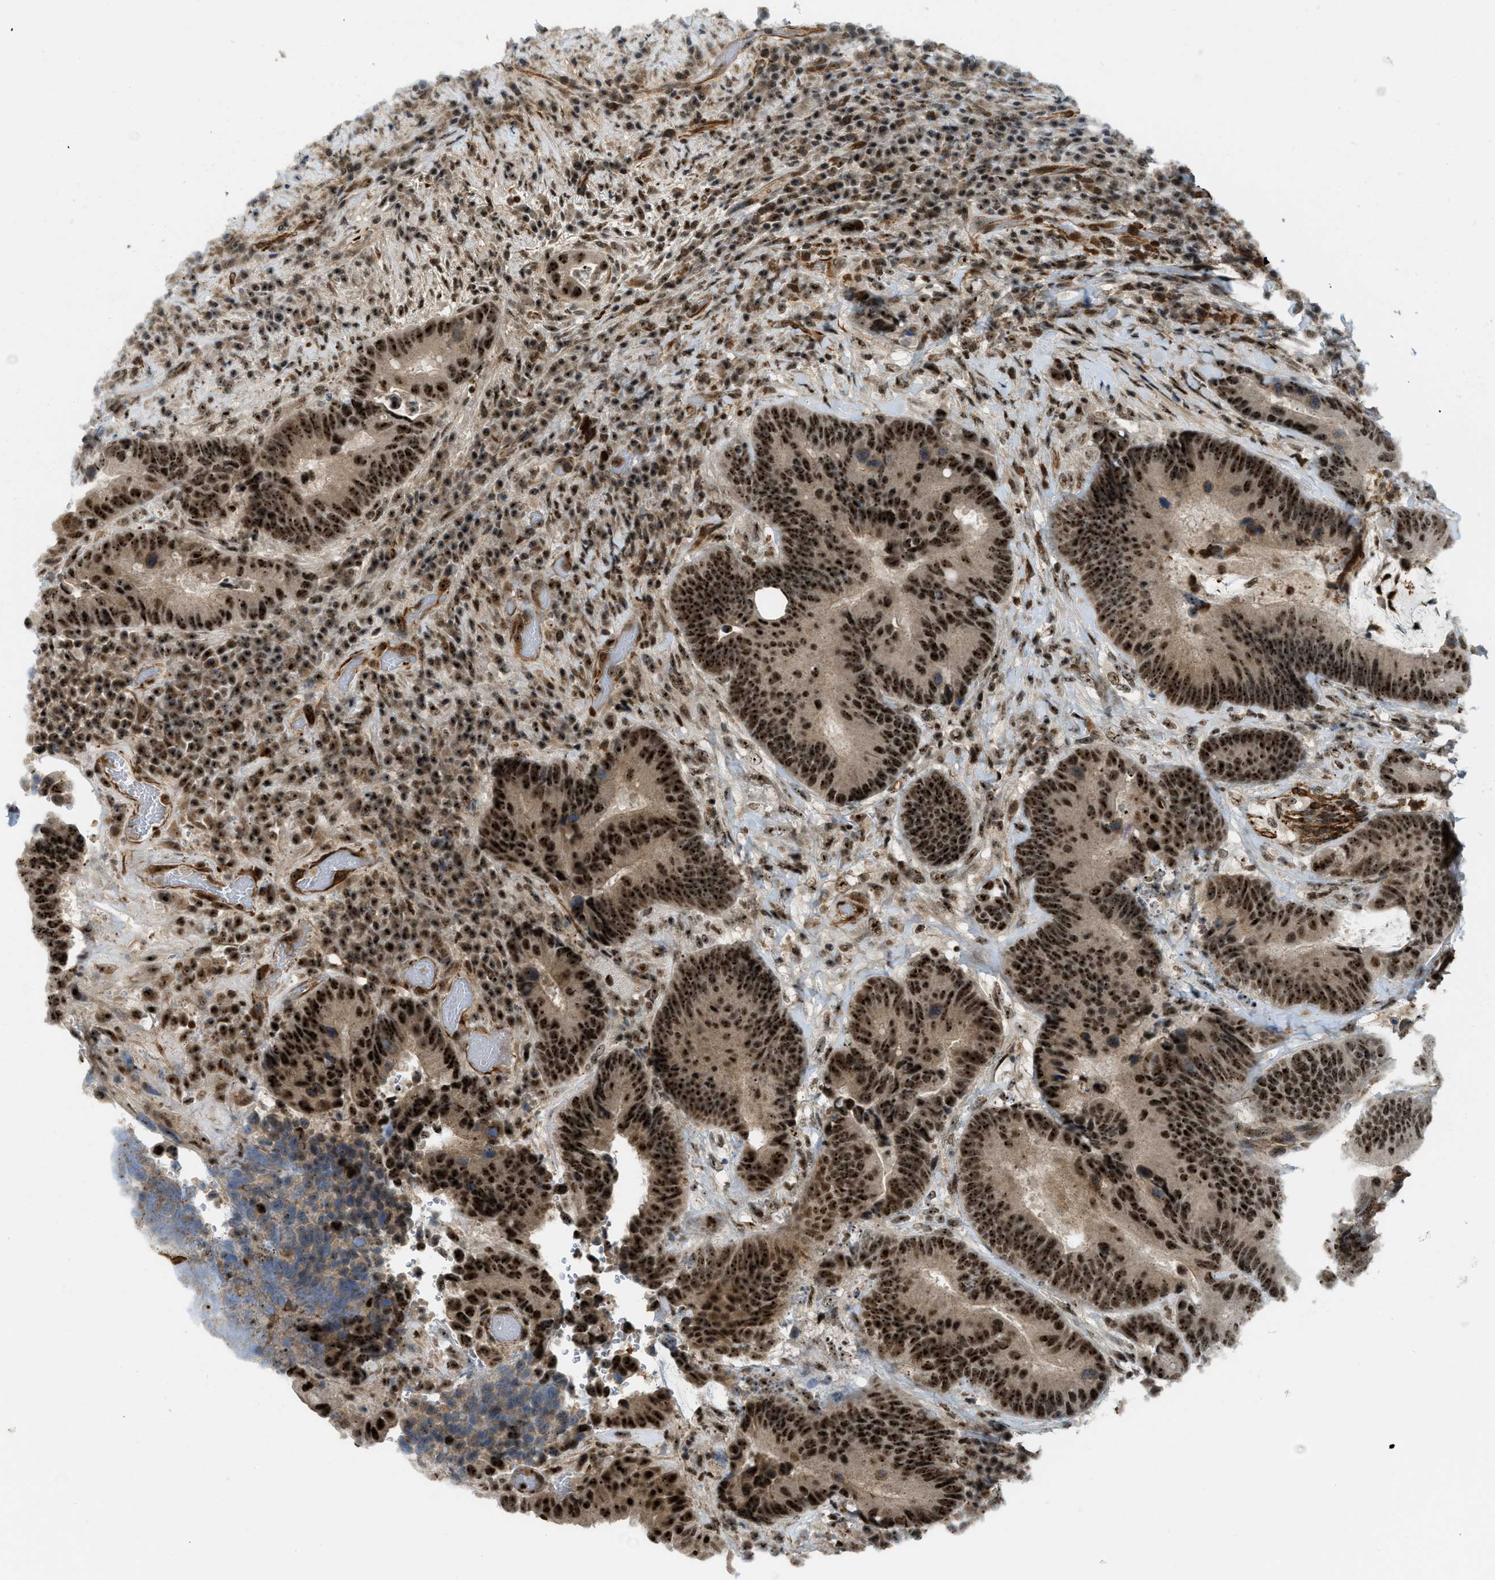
{"staining": {"intensity": "strong", "quantity": ">75%", "location": "nuclear"}, "tissue": "colorectal cancer", "cell_type": "Tumor cells", "image_type": "cancer", "snomed": [{"axis": "morphology", "description": "Adenocarcinoma, NOS"}, {"axis": "topography", "description": "Rectum"}], "caption": "About >75% of tumor cells in adenocarcinoma (colorectal) demonstrate strong nuclear protein expression as visualized by brown immunohistochemical staining.", "gene": "E2F1", "patient": {"sex": "female", "age": 89}}